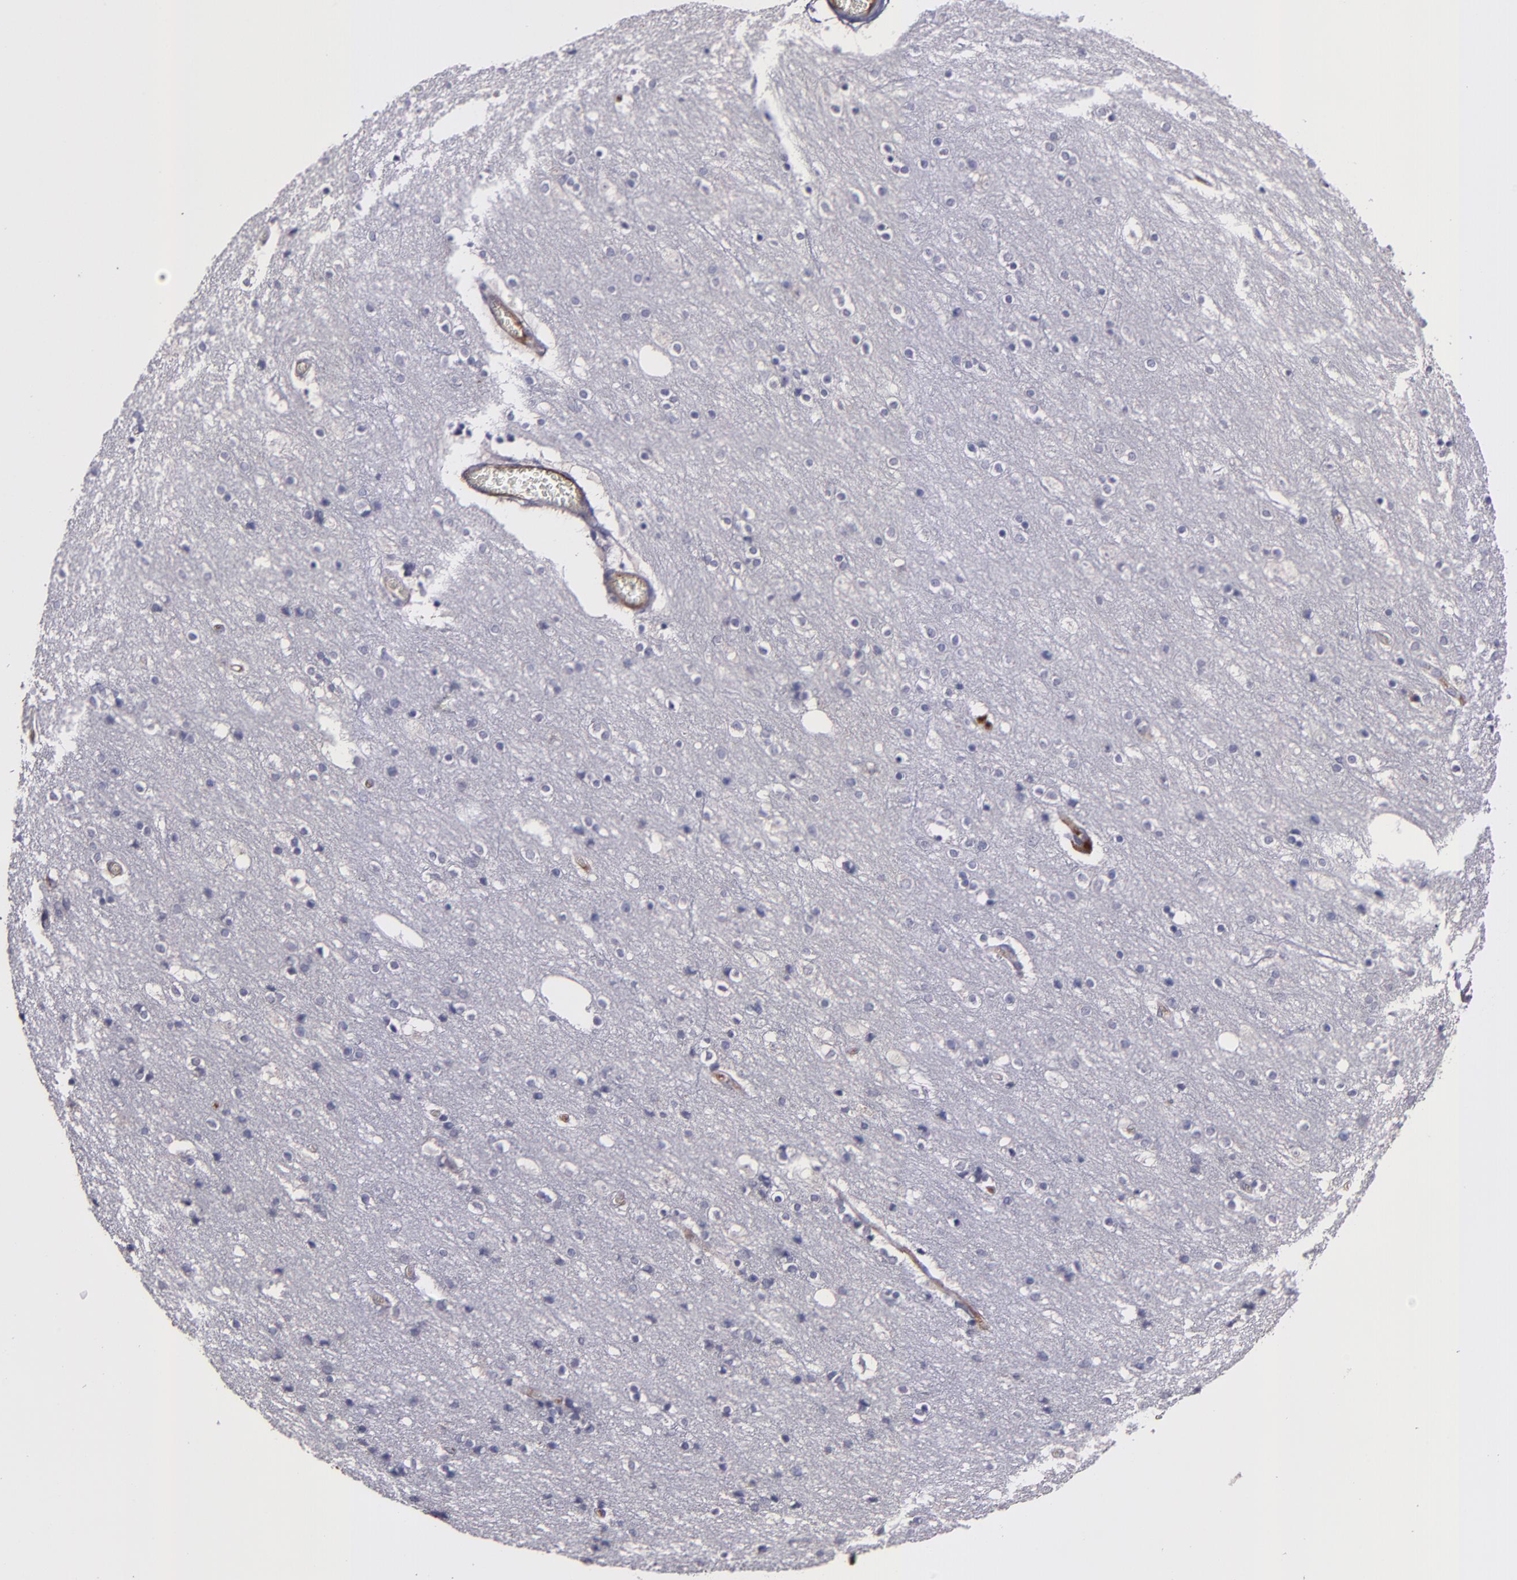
{"staining": {"intensity": "weak", "quantity": ">75%", "location": "cytoplasmic/membranous"}, "tissue": "cerebral cortex", "cell_type": "Endothelial cells", "image_type": "normal", "snomed": [{"axis": "morphology", "description": "Normal tissue, NOS"}, {"axis": "topography", "description": "Cerebral cortex"}], "caption": "A histopathology image of human cerebral cortex stained for a protein displays weak cytoplasmic/membranous brown staining in endothelial cells.", "gene": "MASP1", "patient": {"sex": "female", "age": 54}}